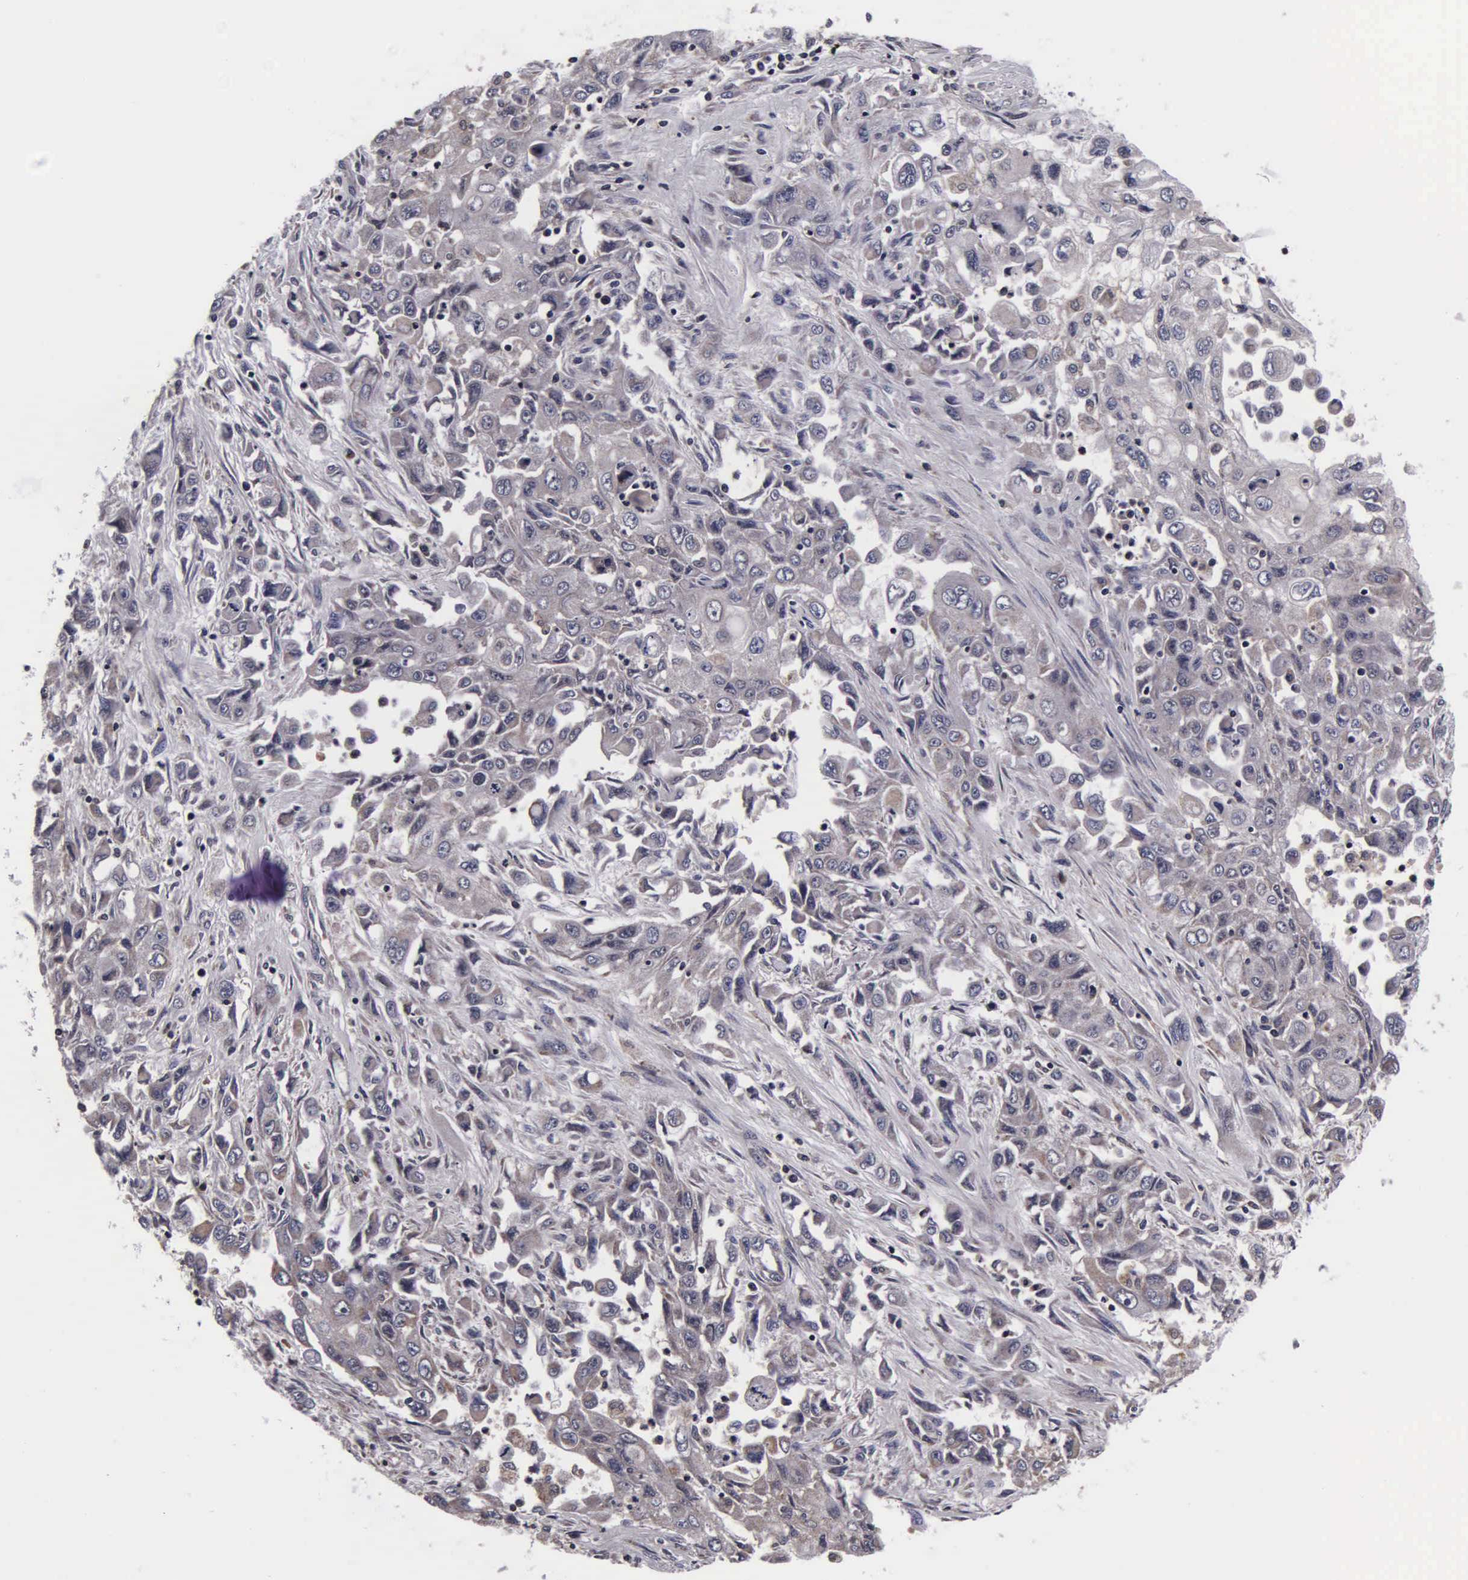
{"staining": {"intensity": "weak", "quantity": "<25%", "location": "cytoplasmic/membranous"}, "tissue": "pancreatic cancer", "cell_type": "Tumor cells", "image_type": "cancer", "snomed": [{"axis": "morphology", "description": "Adenocarcinoma, NOS"}, {"axis": "topography", "description": "Pancreas"}], "caption": "IHC of human pancreatic adenocarcinoma exhibits no expression in tumor cells. (DAB (3,3'-diaminobenzidine) immunohistochemistry with hematoxylin counter stain).", "gene": "PSMA3", "patient": {"sex": "male", "age": 70}}